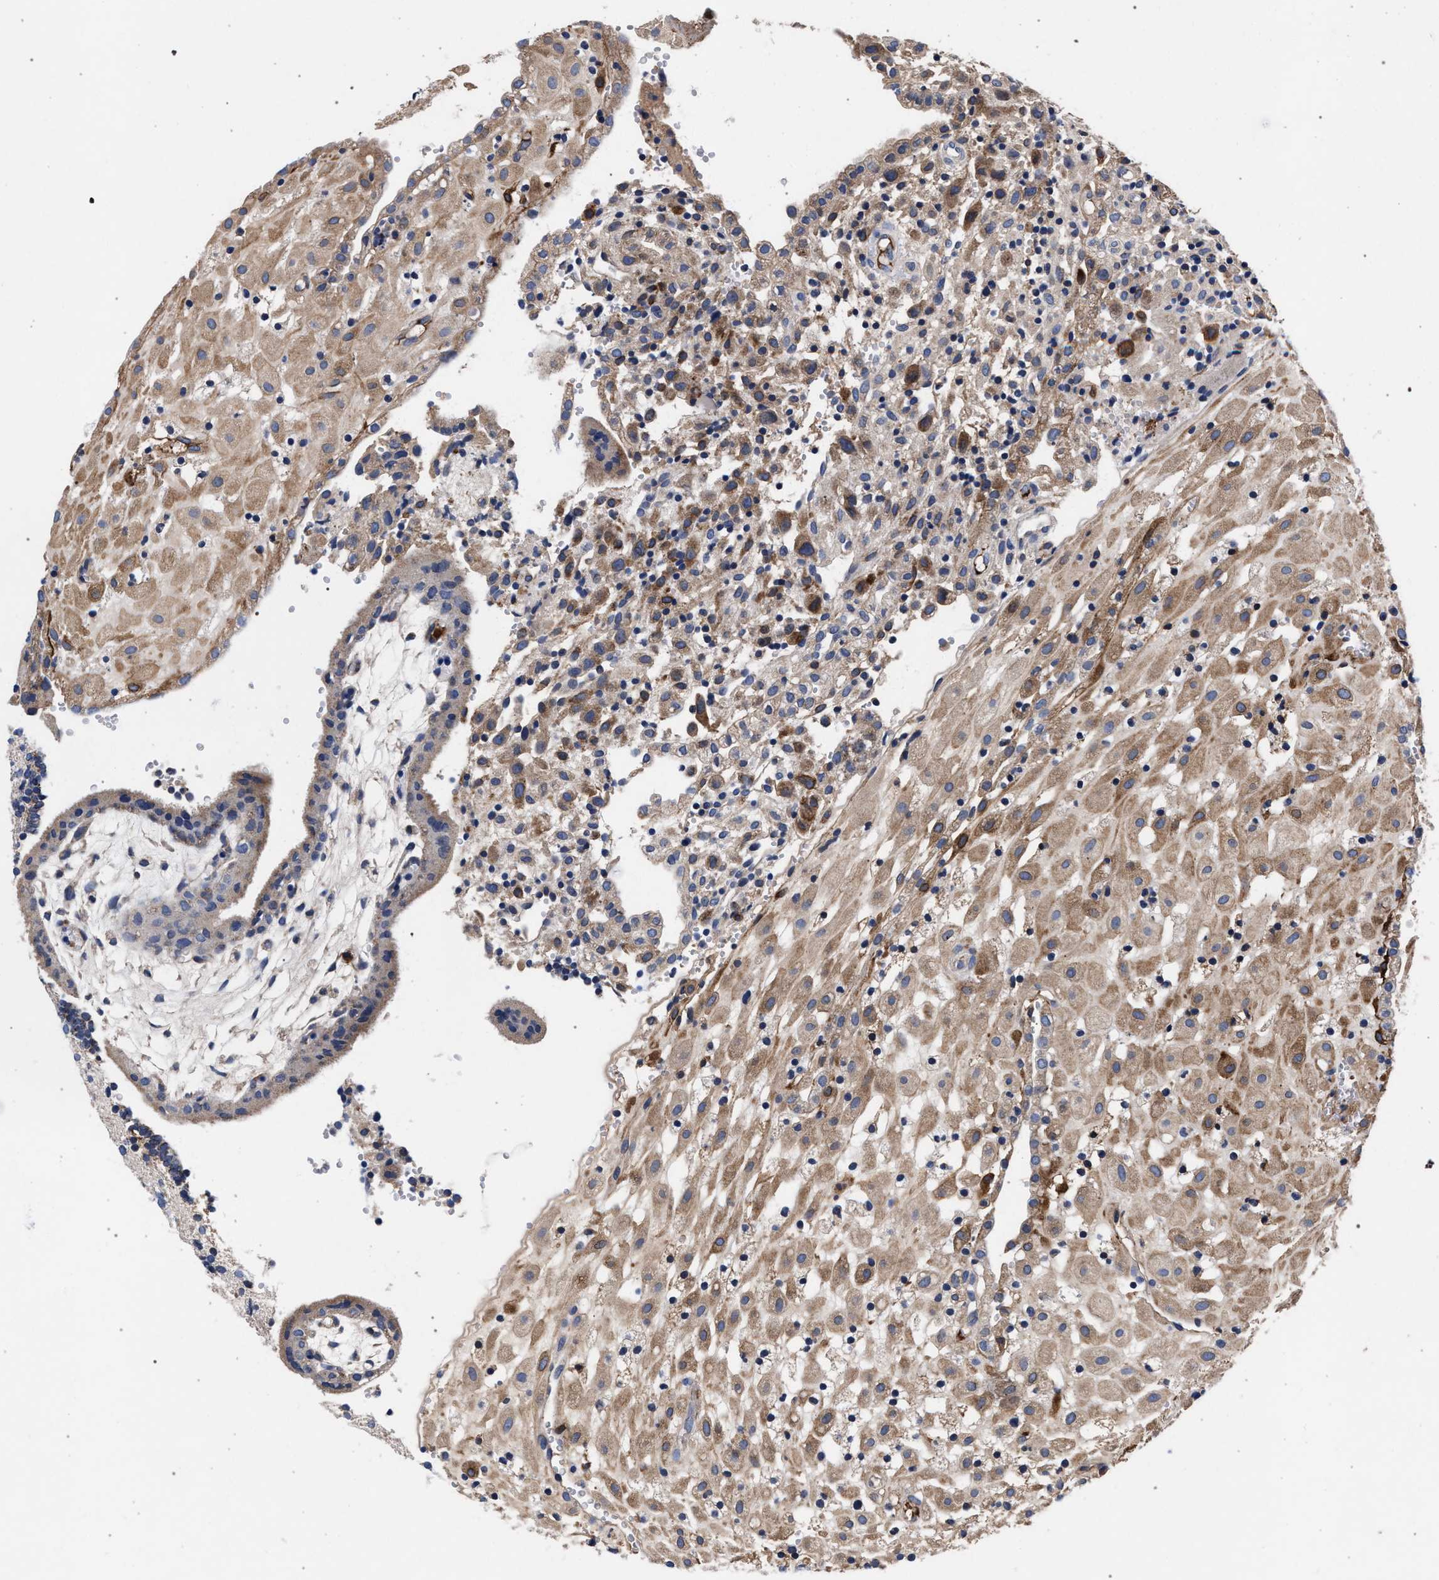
{"staining": {"intensity": "moderate", "quantity": ">75%", "location": "cytoplasmic/membranous"}, "tissue": "placenta", "cell_type": "Decidual cells", "image_type": "normal", "snomed": [{"axis": "morphology", "description": "Normal tissue, NOS"}, {"axis": "topography", "description": "Placenta"}], "caption": "Brown immunohistochemical staining in benign human placenta displays moderate cytoplasmic/membranous staining in approximately >75% of decidual cells.", "gene": "ACOX1", "patient": {"sex": "female", "age": 18}}